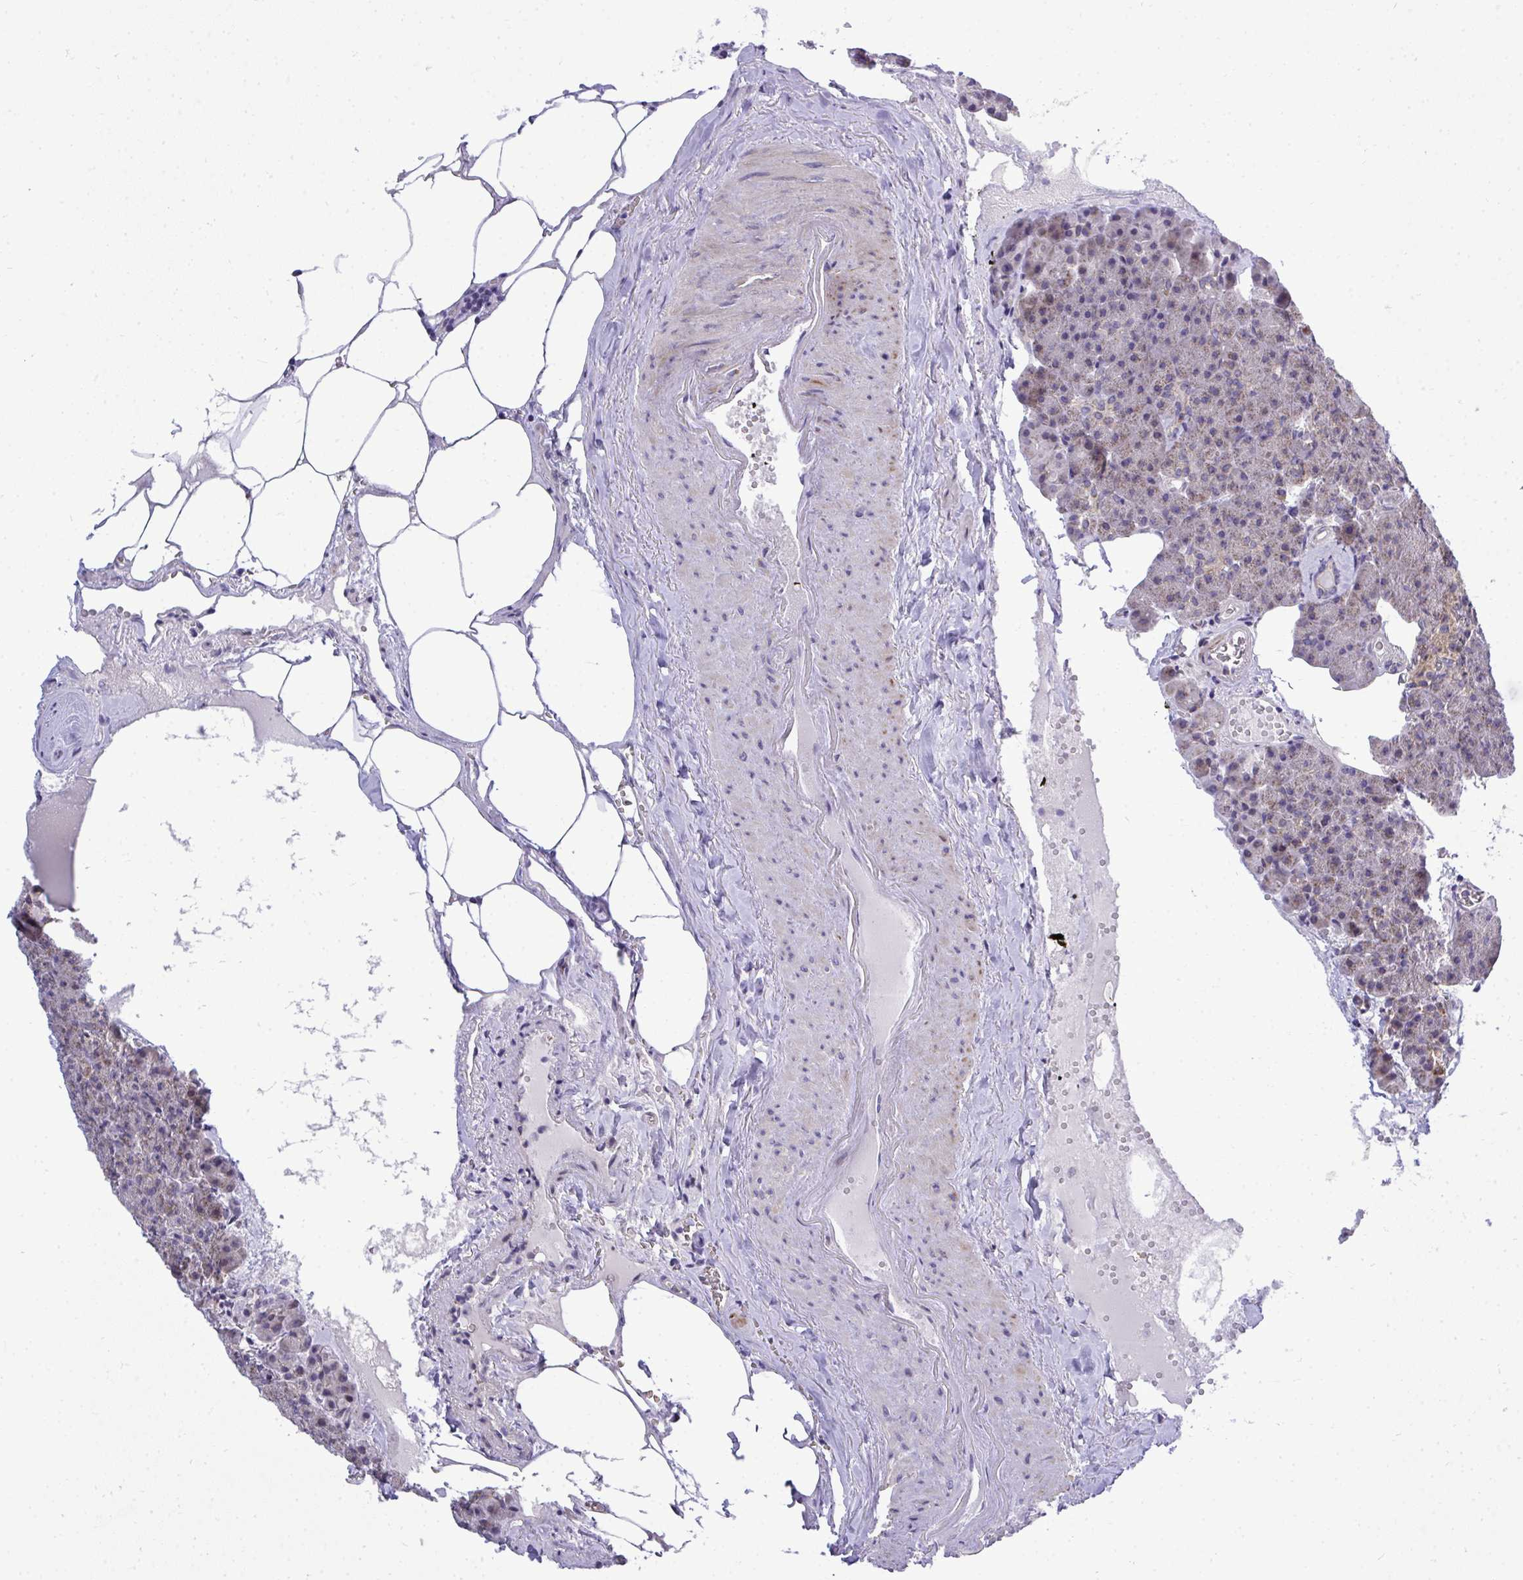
{"staining": {"intensity": "weak", "quantity": "25%-75%", "location": "cytoplasmic/membranous"}, "tissue": "pancreas", "cell_type": "Exocrine glandular cells", "image_type": "normal", "snomed": [{"axis": "morphology", "description": "Normal tissue, NOS"}, {"axis": "topography", "description": "Pancreas"}], "caption": "Protein analysis of unremarkable pancreas exhibits weak cytoplasmic/membranous staining in approximately 25%-75% of exocrine glandular cells. (brown staining indicates protein expression, while blue staining denotes nuclei).", "gene": "XAF1", "patient": {"sex": "female", "age": 74}}